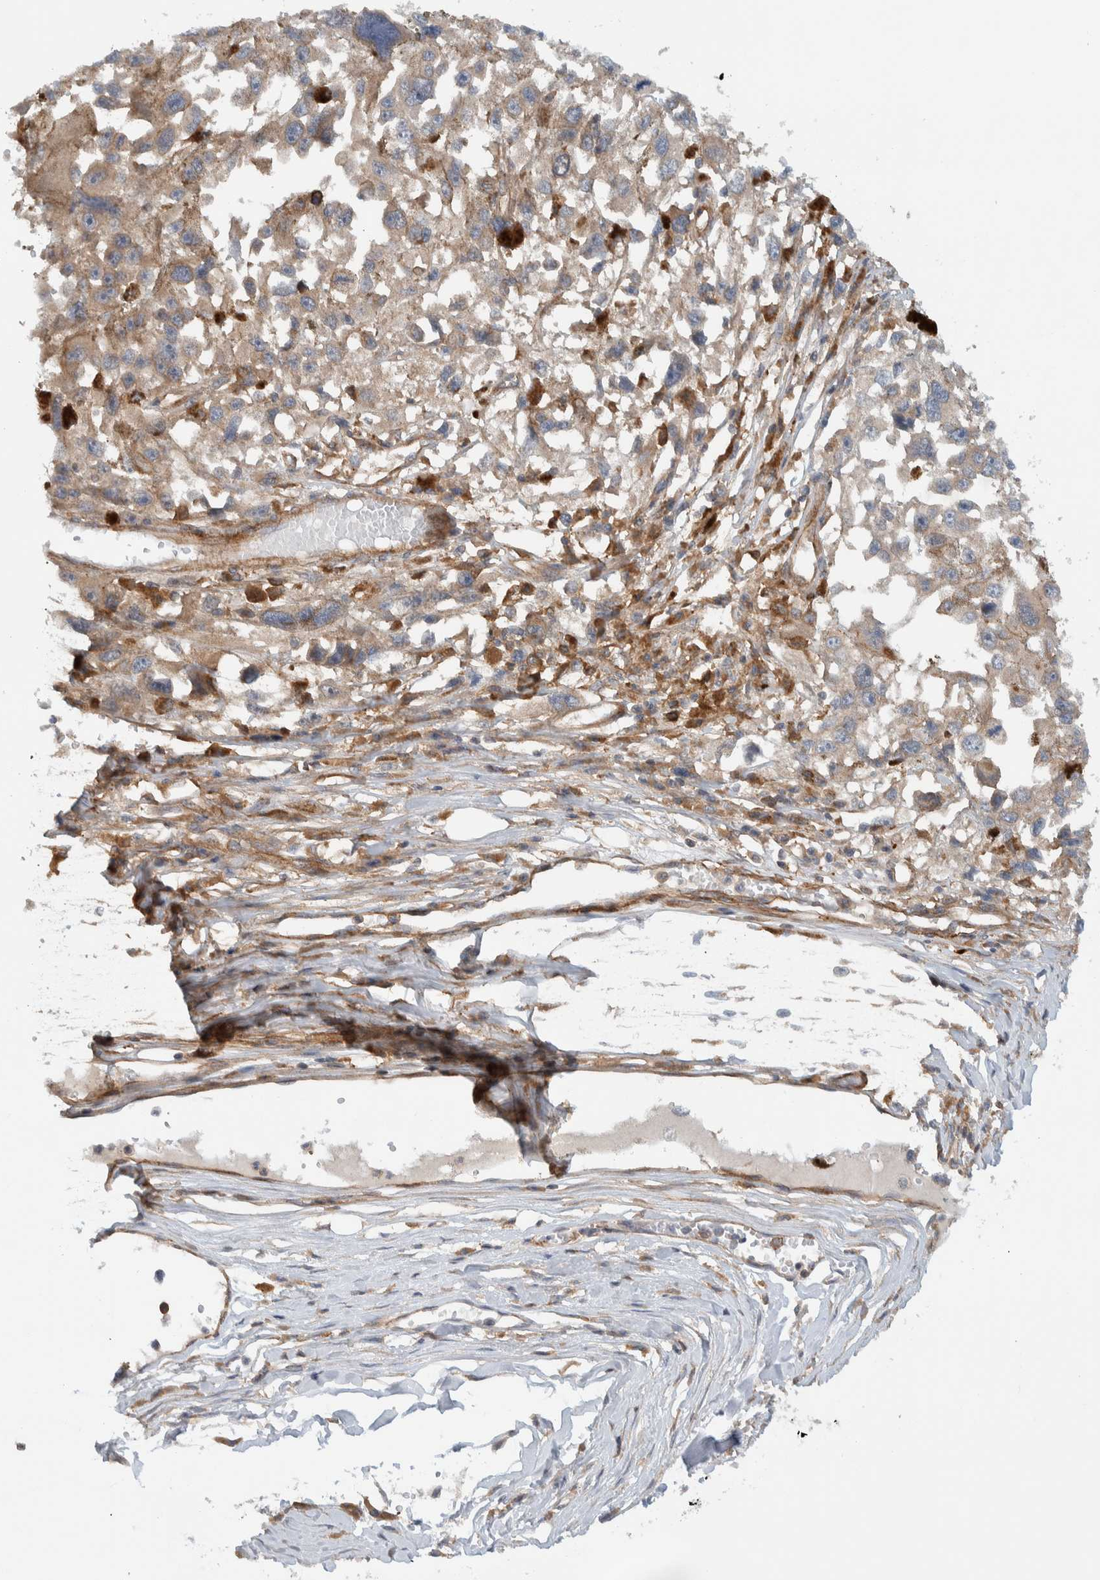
{"staining": {"intensity": "weak", "quantity": ">75%", "location": "cytoplasmic/membranous"}, "tissue": "melanoma", "cell_type": "Tumor cells", "image_type": "cancer", "snomed": [{"axis": "morphology", "description": "Malignant melanoma, Metastatic site"}, {"axis": "topography", "description": "Lymph node"}], "caption": "Immunohistochemical staining of human malignant melanoma (metastatic site) reveals low levels of weak cytoplasmic/membranous positivity in about >75% of tumor cells.", "gene": "MPRIP", "patient": {"sex": "male", "age": 59}}